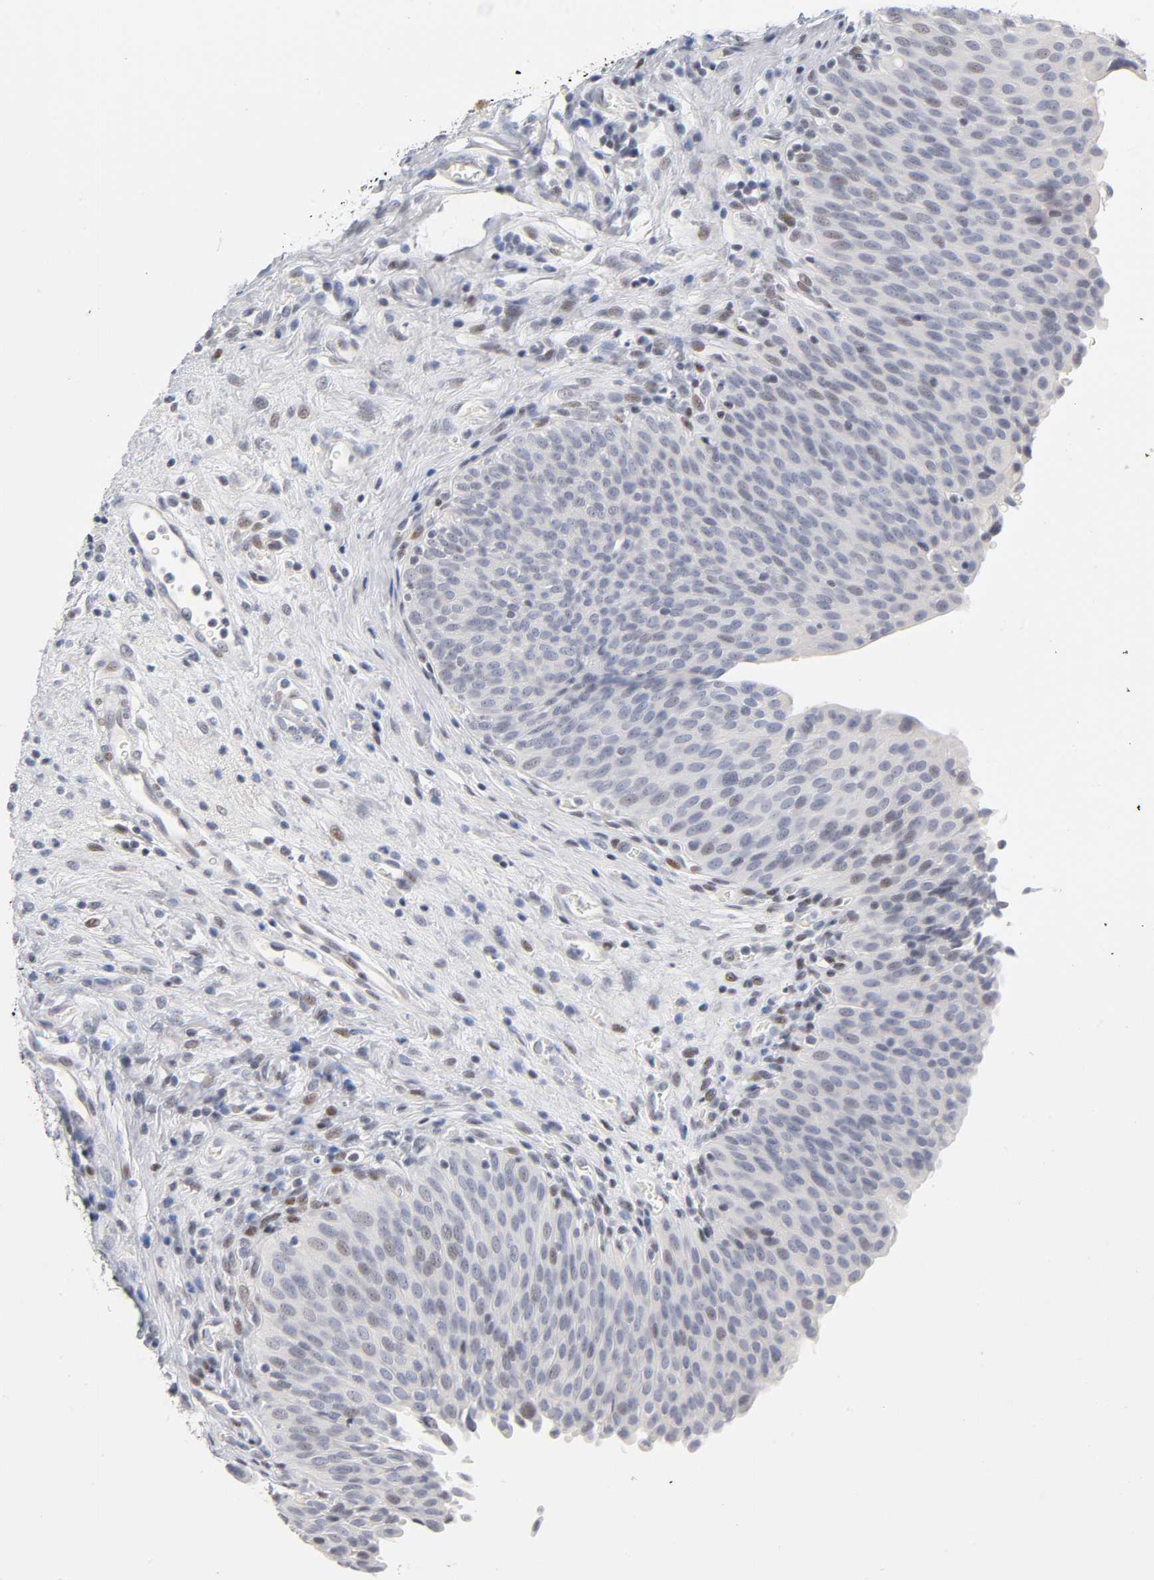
{"staining": {"intensity": "weak", "quantity": "<25%", "location": "nuclear"}, "tissue": "urinary bladder", "cell_type": "Urothelial cells", "image_type": "normal", "snomed": [{"axis": "morphology", "description": "Normal tissue, NOS"}, {"axis": "morphology", "description": "Dysplasia, NOS"}, {"axis": "topography", "description": "Urinary bladder"}], "caption": "Immunohistochemistry (IHC) histopathology image of benign urinary bladder: human urinary bladder stained with DAB exhibits no significant protein positivity in urothelial cells.", "gene": "SP3", "patient": {"sex": "male", "age": 35}}